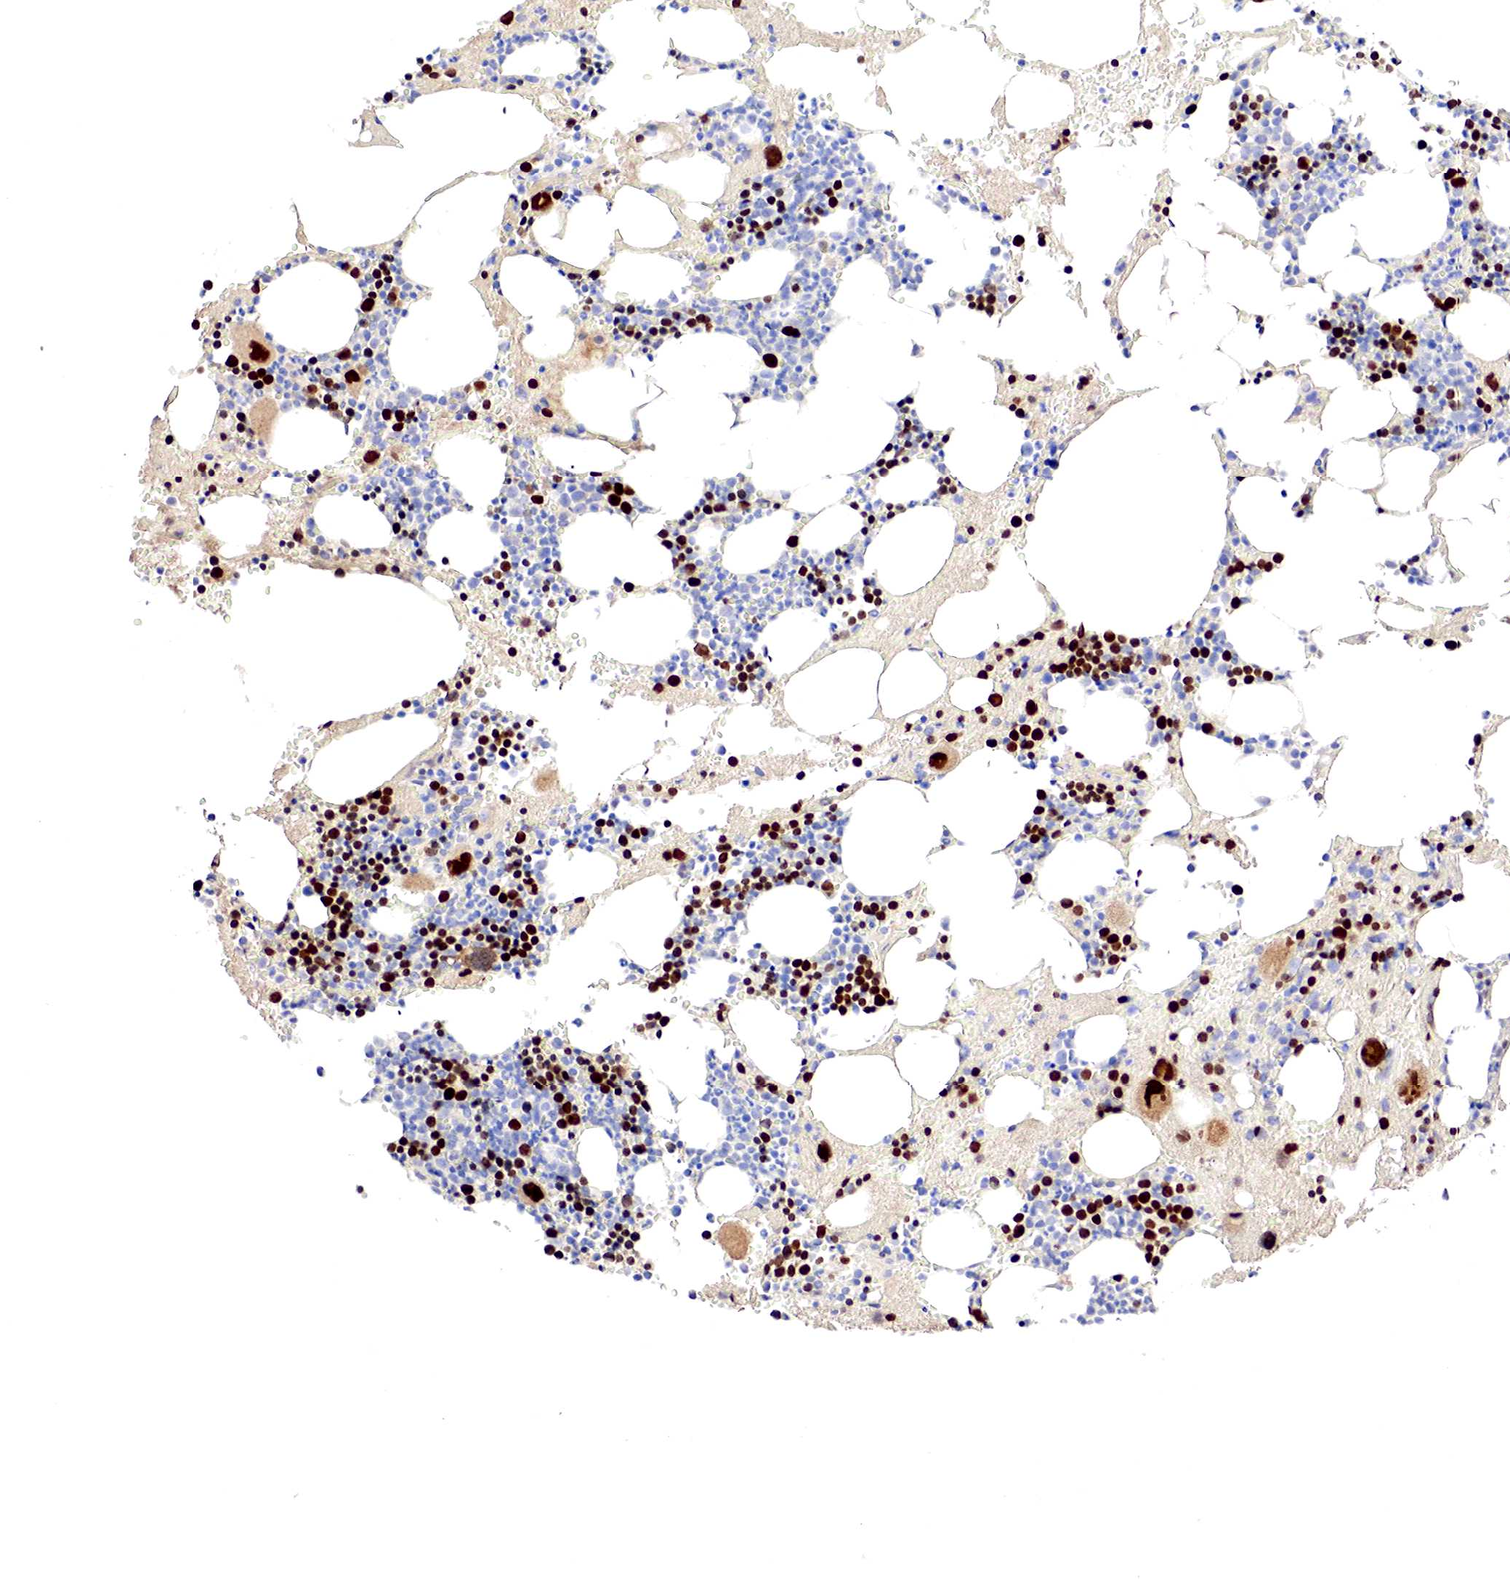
{"staining": {"intensity": "strong", "quantity": "25%-75%", "location": "nuclear"}, "tissue": "bone marrow", "cell_type": "Hematopoietic cells", "image_type": "normal", "snomed": [{"axis": "morphology", "description": "Normal tissue, NOS"}, {"axis": "topography", "description": "Bone marrow"}], "caption": "High-magnification brightfield microscopy of benign bone marrow stained with DAB (3,3'-diaminobenzidine) (brown) and counterstained with hematoxylin (blue). hematopoietic cells exhibit strong nuclear expression is identified in about25%-75% of cells.", "gene": "GATA1", "patient": {"sex": "male", "age": 75}}